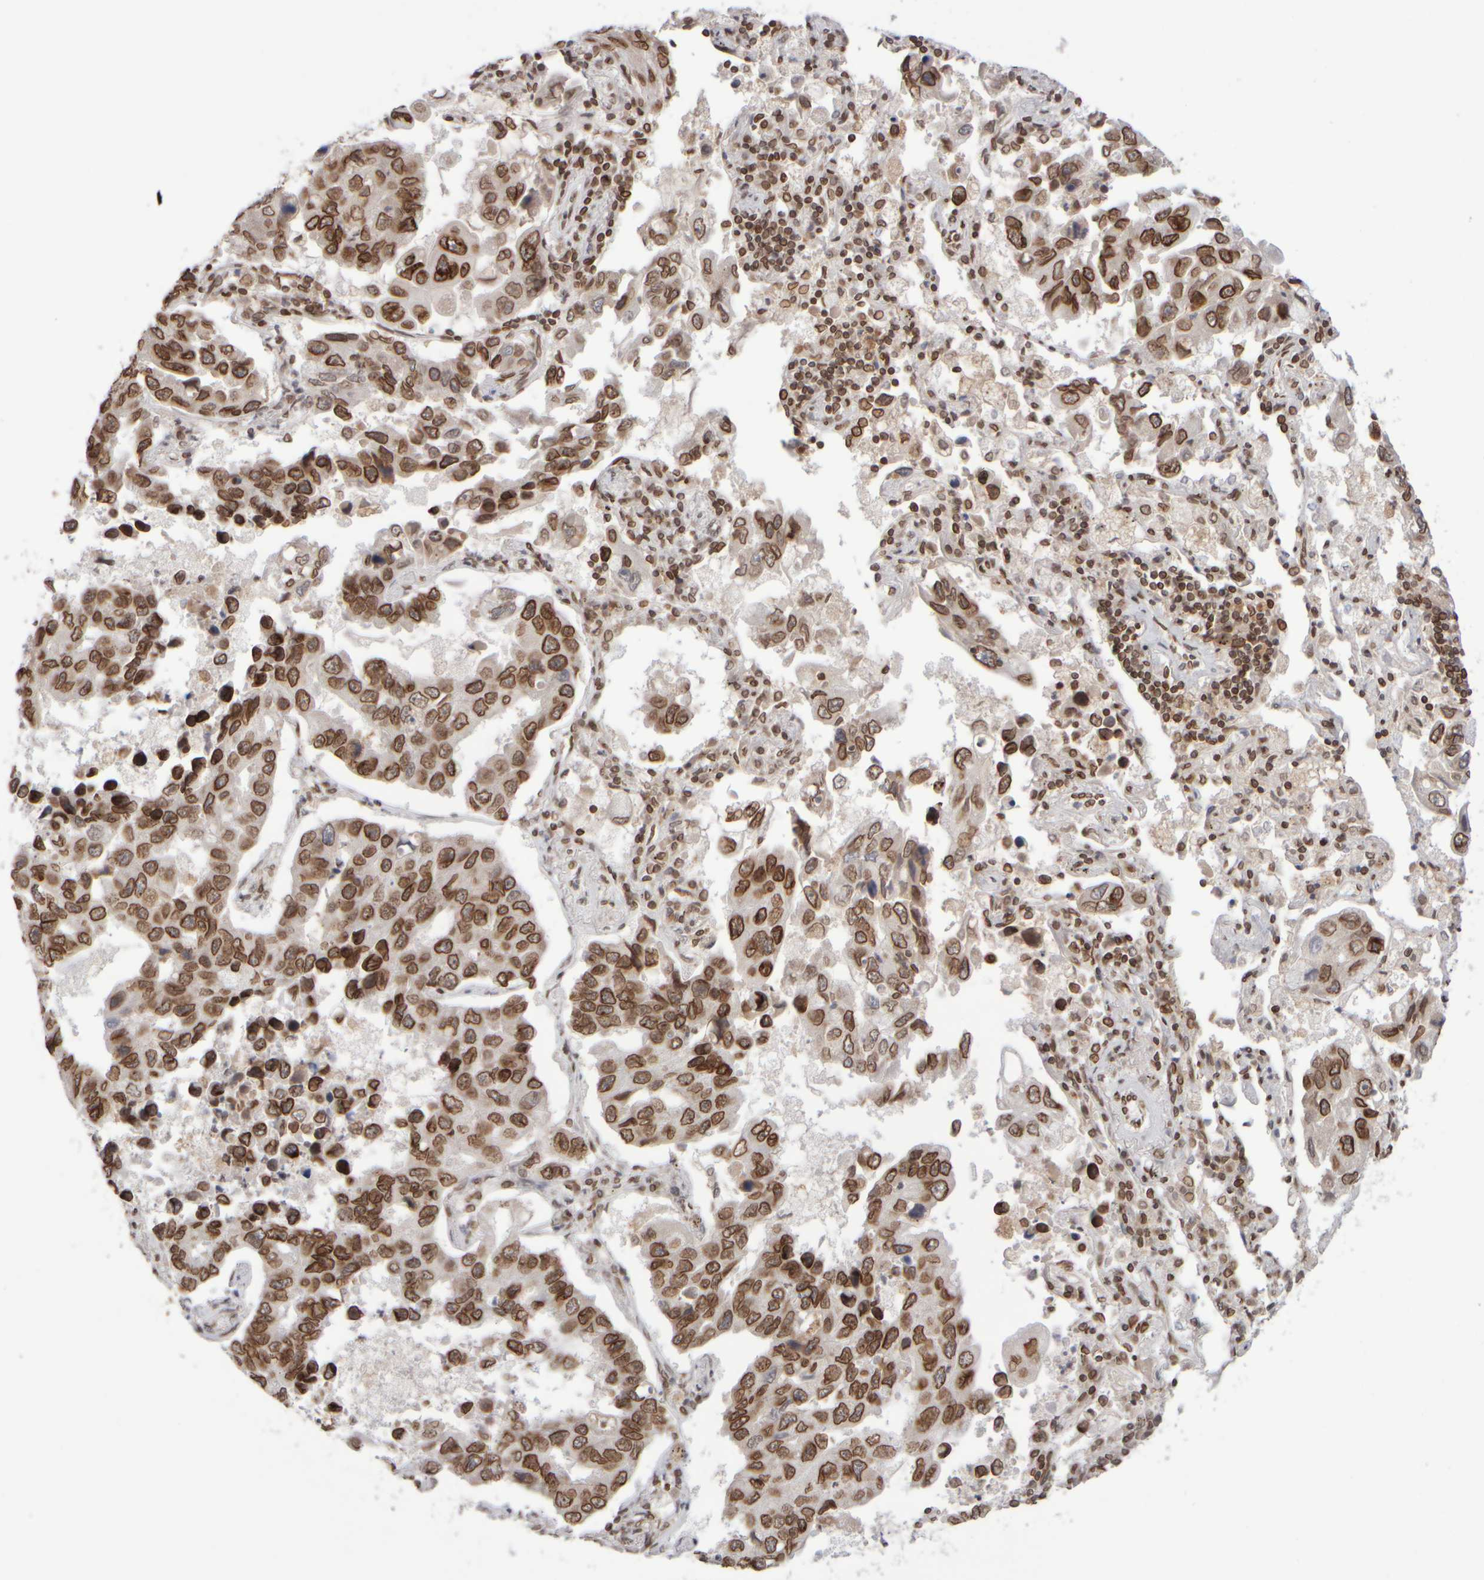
{"staining": {"intensity": "strong", "quantity": ">75%", "location": "cytoplasmic/membranous,nuclear"}, "tissue": "lung cancer", "cell_type": "Tumor cells", "image_type": "cancer", "snomed": [{"axis": "morphology", "description": "Adenocarcinoma, NOS"}, {"axis": "topography", "description": "Lung"}], "caption": "Immunohistochemistry staining of lung cancer (adenocarcinoma), which demonstrates high levels of strong cytoplasmic/membranous and nuclear positivity in approximately >75% of tumor cells indicating strong cytoplasmic/membranous and nuclear protein positivity. The staining was performed using DAB (brown) for protein detection and nuclei were counterstained in hematoxylin (blue).", "gene": "ZC3HC1", "patient": {"sex": "male", "age": 64}}